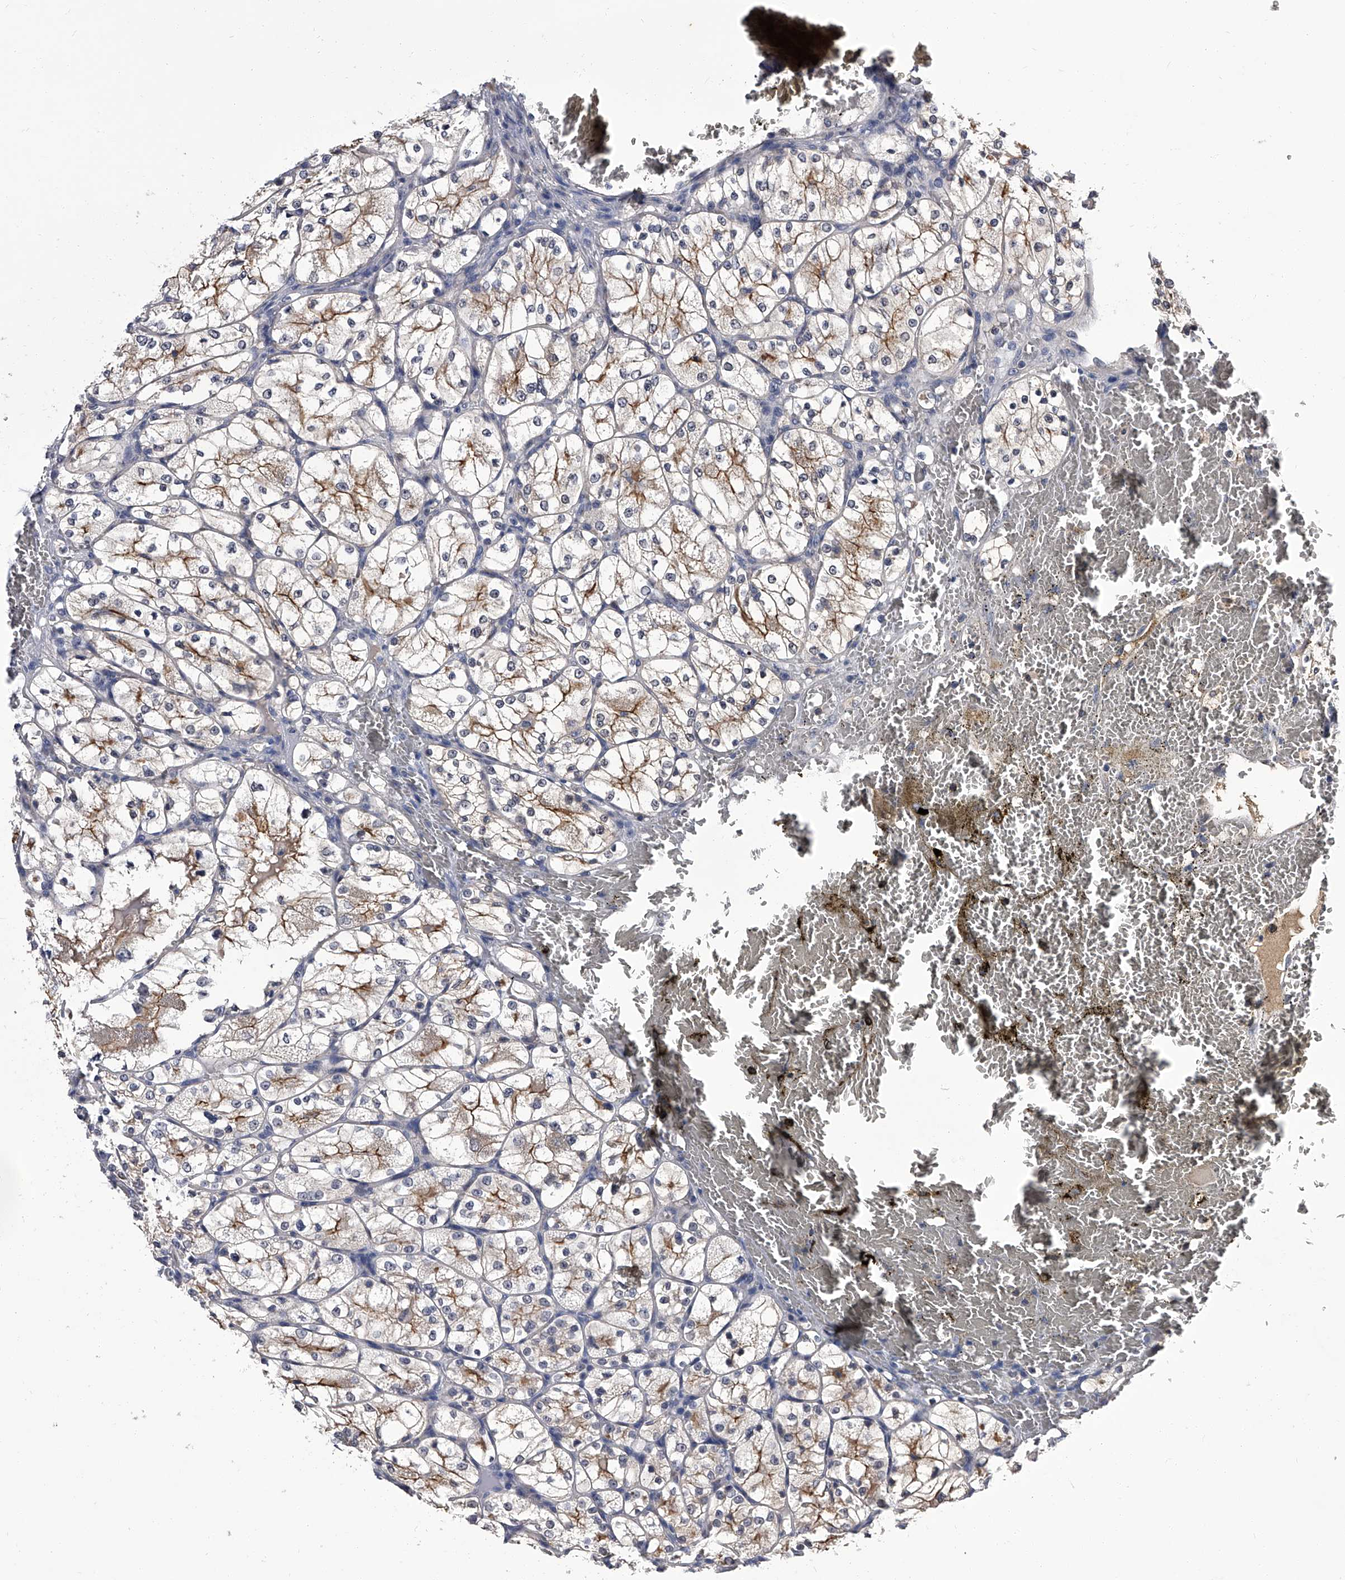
{"staining": {"intensity": "moderate", "quantity": "25%-75%", "location": "cytoplasmic/membranous"}, "tissue": "renal cancer", "cell_type": "Tumor cells", "image_type": "cancer", "snomed": [{"axis": "morphology", "description": "Adenocarcinoma, NOS"}, {"axis": "topography", "description": "Kidney"}], "caption": "Tumor cells exhibit moderate cytoplasmic/membranous positivity in about 25%-75% of cells in adenocarcinoma (renal).", "gene": "SLC18B1", "patient": {"sex": "female", "age": 69}}